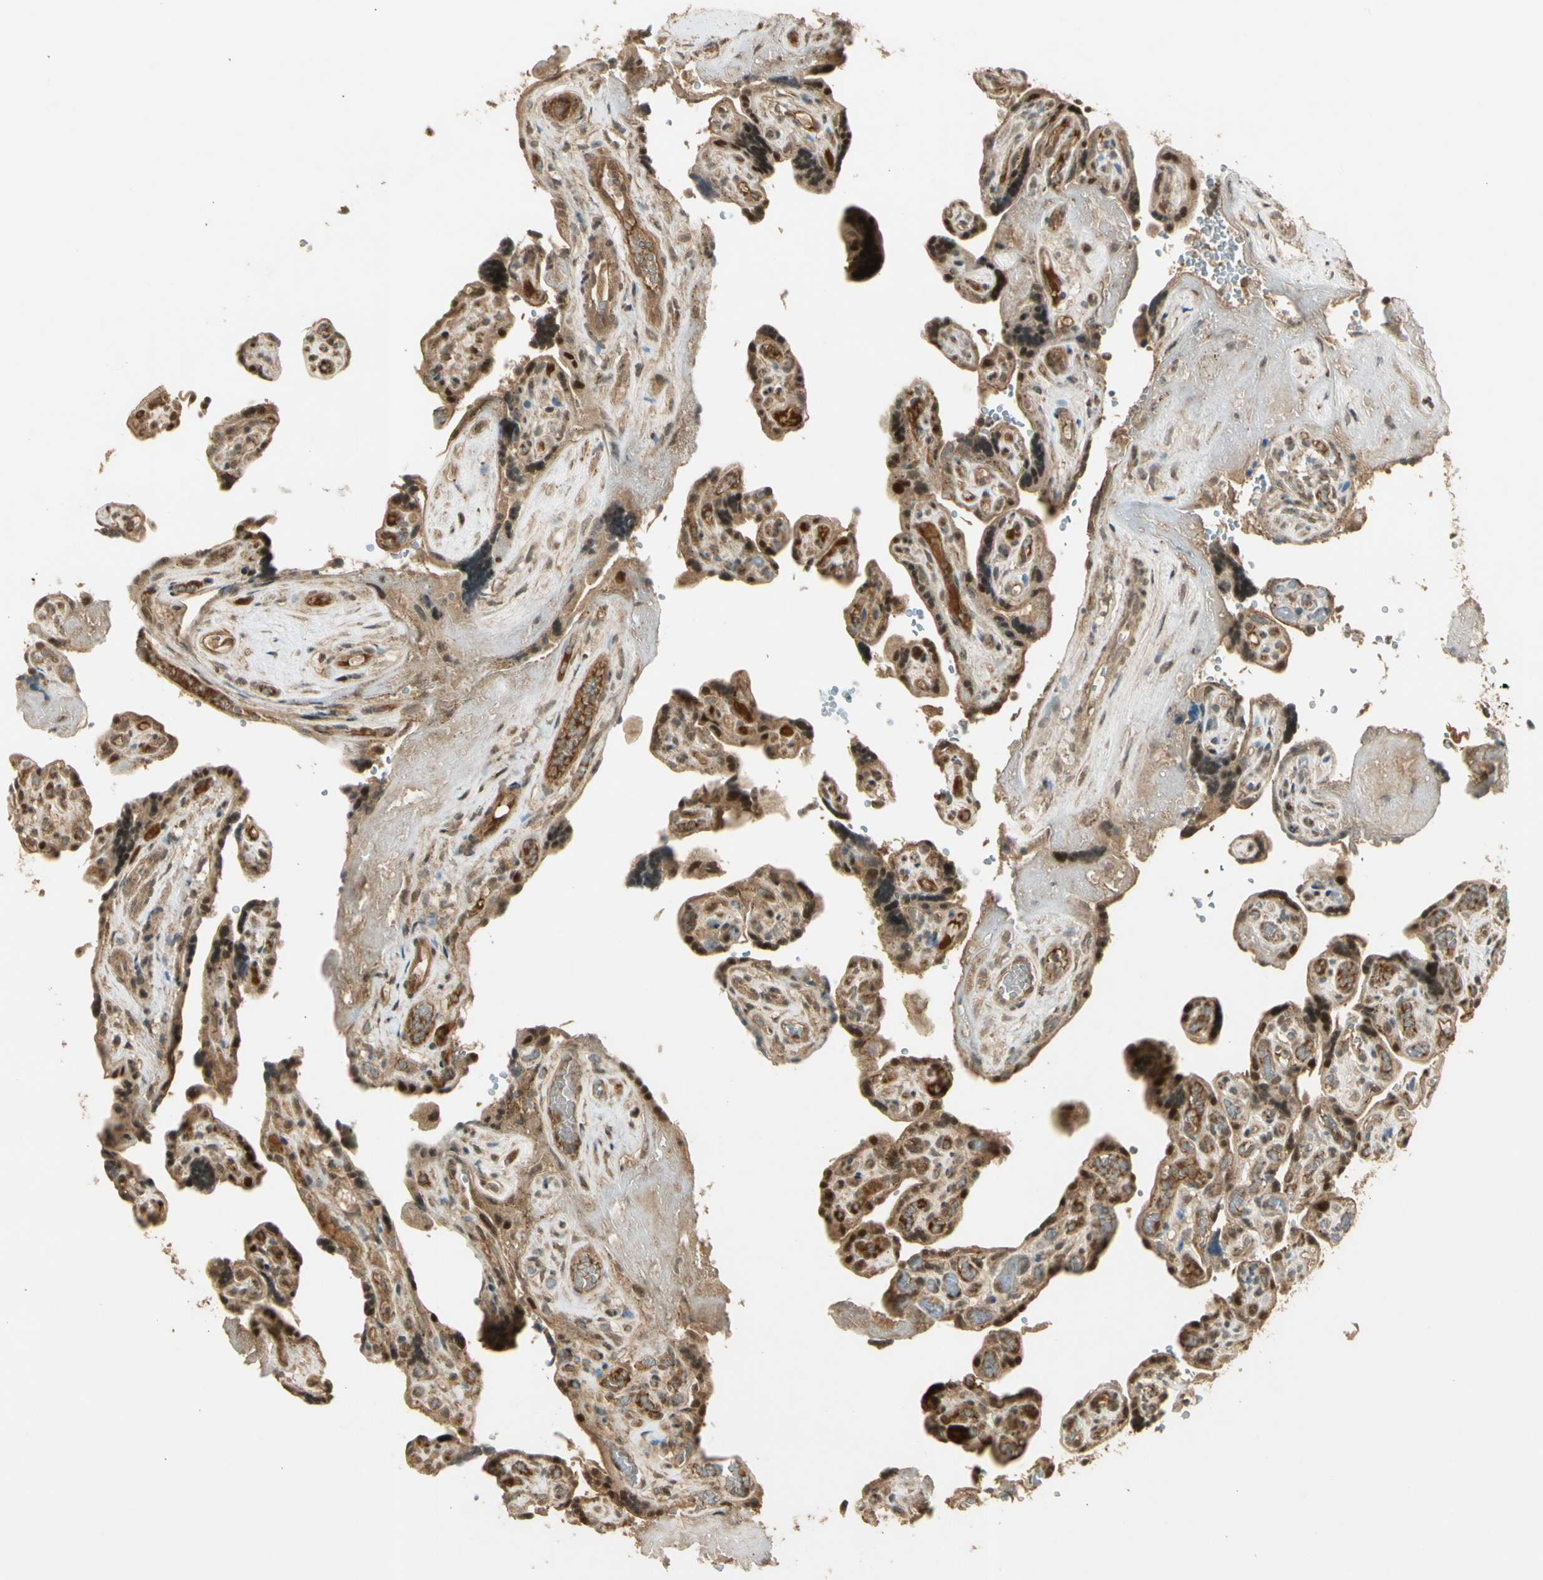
{"staining": {"intensity": "moderate", "quantity": ">75%", "location": "cytoplasmic/membranous,nuclear"}, "tissue": "placenta", "cell_type": "Decidual cells", "image_type": "normal", "snomed": [{"axis": "morphology", "description": "Normal tissue, NOS"}, {"axis": "topography", "description": "Placenta"}], "caption": "DAB immunohistochemical staining of normal placenta reveals moderate cytoplasmic/membranous,nuclear protein expression in approximately >75% of decidual cells.", "gene": "GMEB2", "patient": {"sex": "female", "age": 30}}